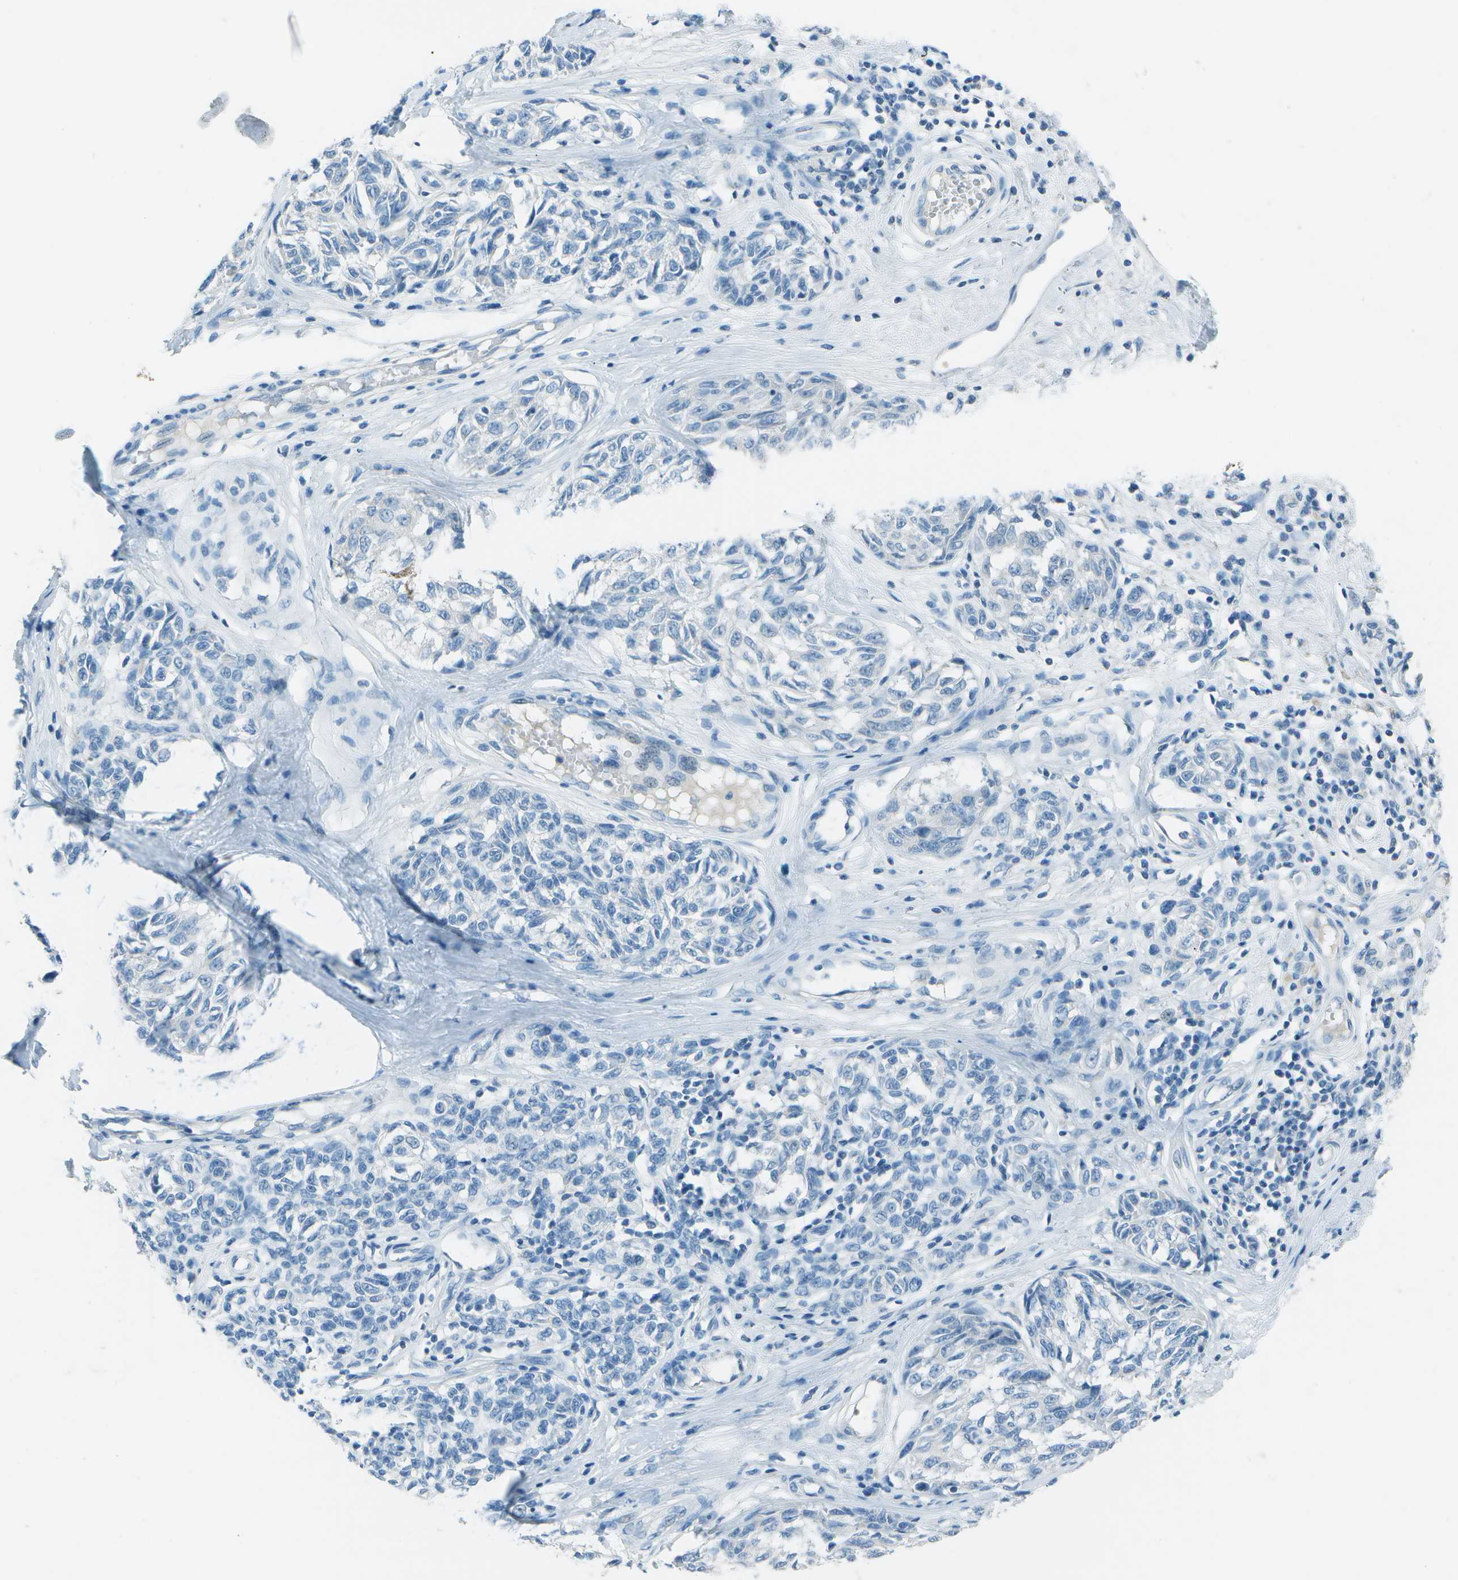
{"staining": {"intensity": "negative", "quantity": "none", "location": "none"}, "tissue": "melanoma", "cell_type": "Tumor cells", "image_type": "cancer", "snomed": [{"axis": "morphology", "description": "Malignant melanoma, NOS"}, {"axis": "topography", "description": "Skin"}], "caption": "This photomicrograph is of melanoma stained with IHC to label a protein in brown with the nuclei are counter-stained blue. There is no positivity in tumor cells. (DAB immunohistochemistry visualized using brightfield microscopy, high magnification).", "gene": "FGF1", "patient": {"sex": "female", "age": 64}}